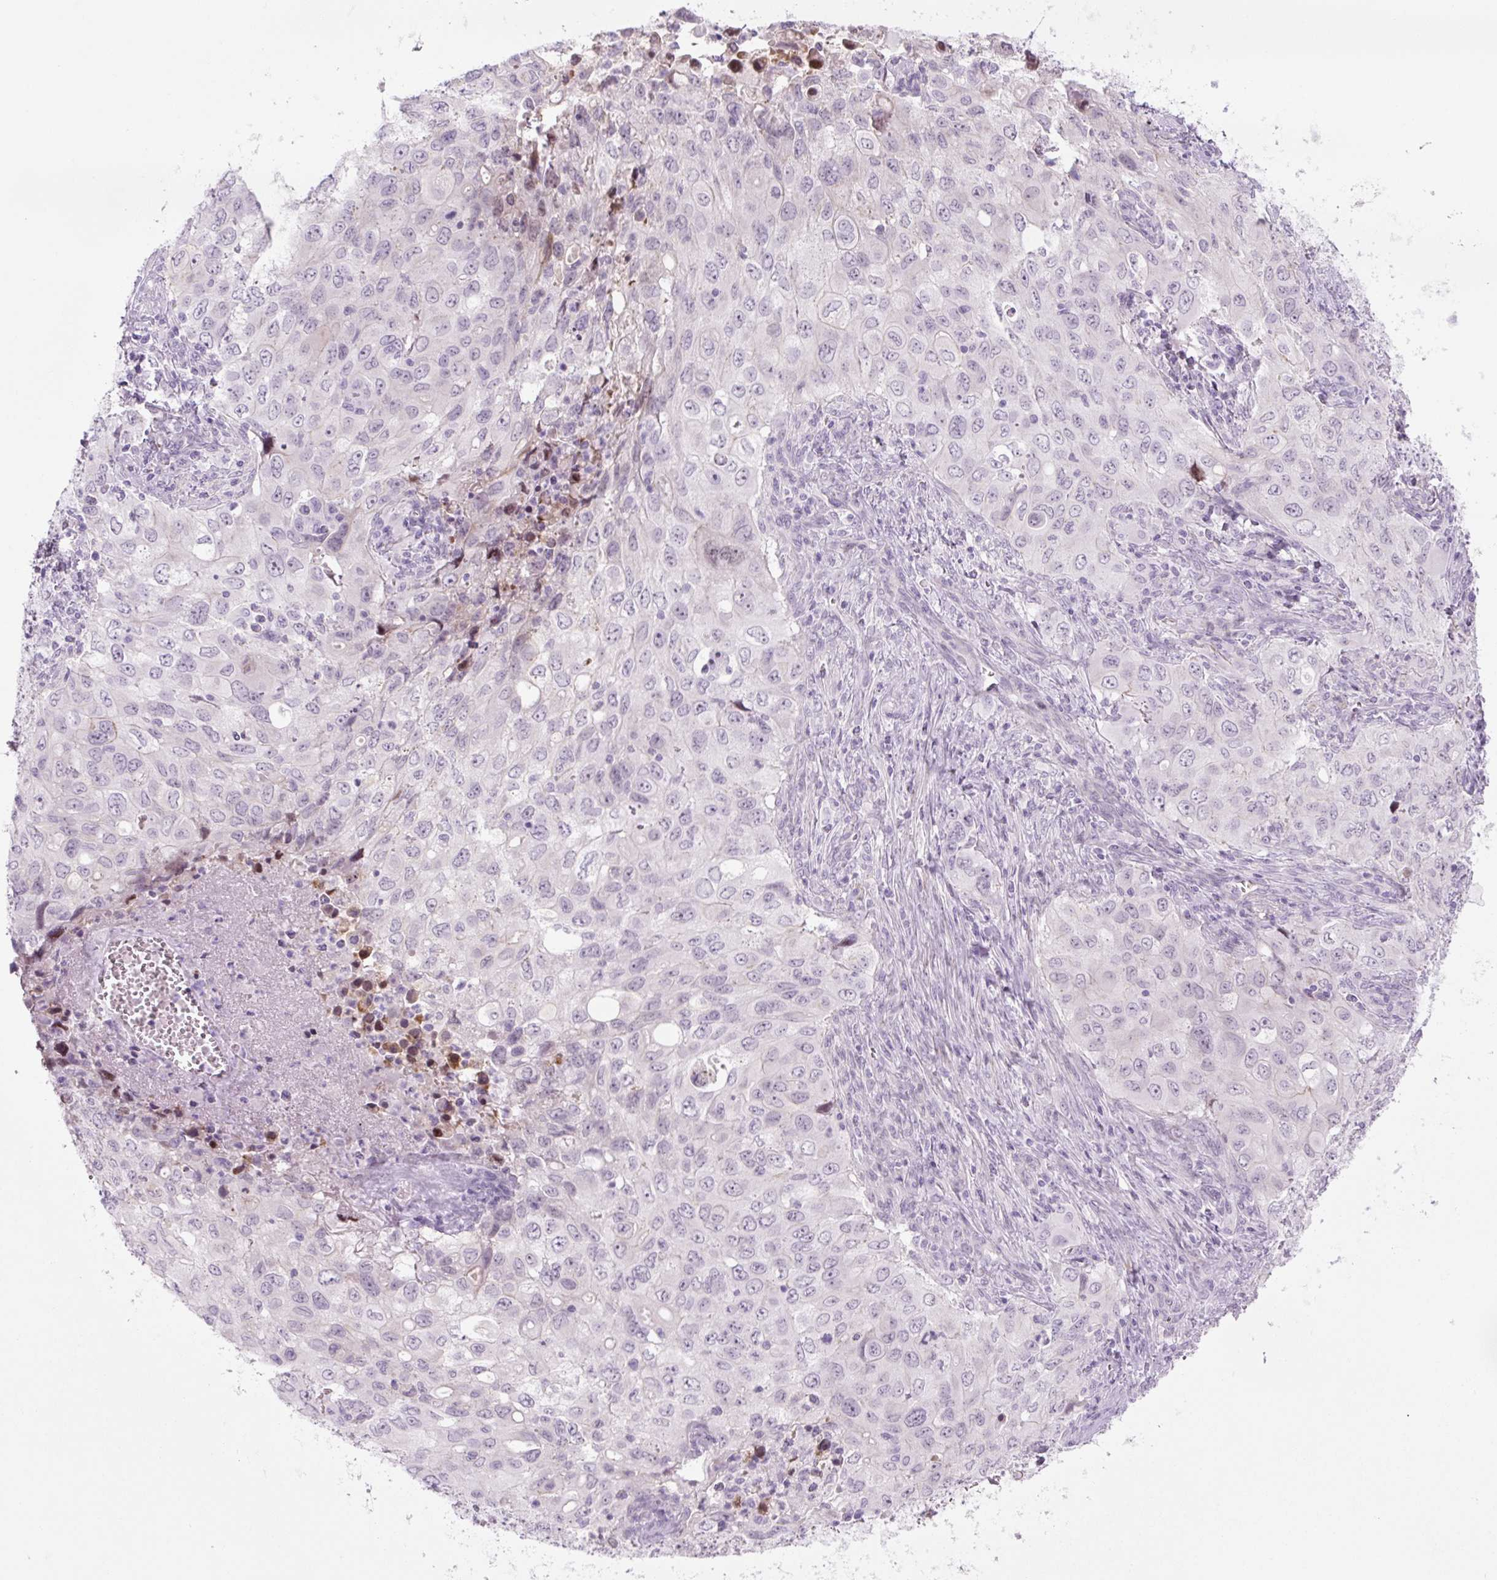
{"staining": {"intensity": "negative", "quantity": "none", "location": "none"}, "tissue": "lung cancer", "cell_type": "Tumor cells", "image_type": "cancer", "snomed": [{"axis": "morphology", "description": "Adenocarcinoma, NOS"}, {"axis": "morphology", "description": "Adenocarcinoma, metastatic, NOS"}, {"axis": "topography", "description": "Lymph node"}, {"axis": "topography", "description": "Lung"}], "caption": "Protein analysis of lung cancer reveals no significant staining in tumor cells. (DAB immunohistochemistry, high magnification).", "gene": "PRM1", "patient": {"sex": "female", "age": 42}}